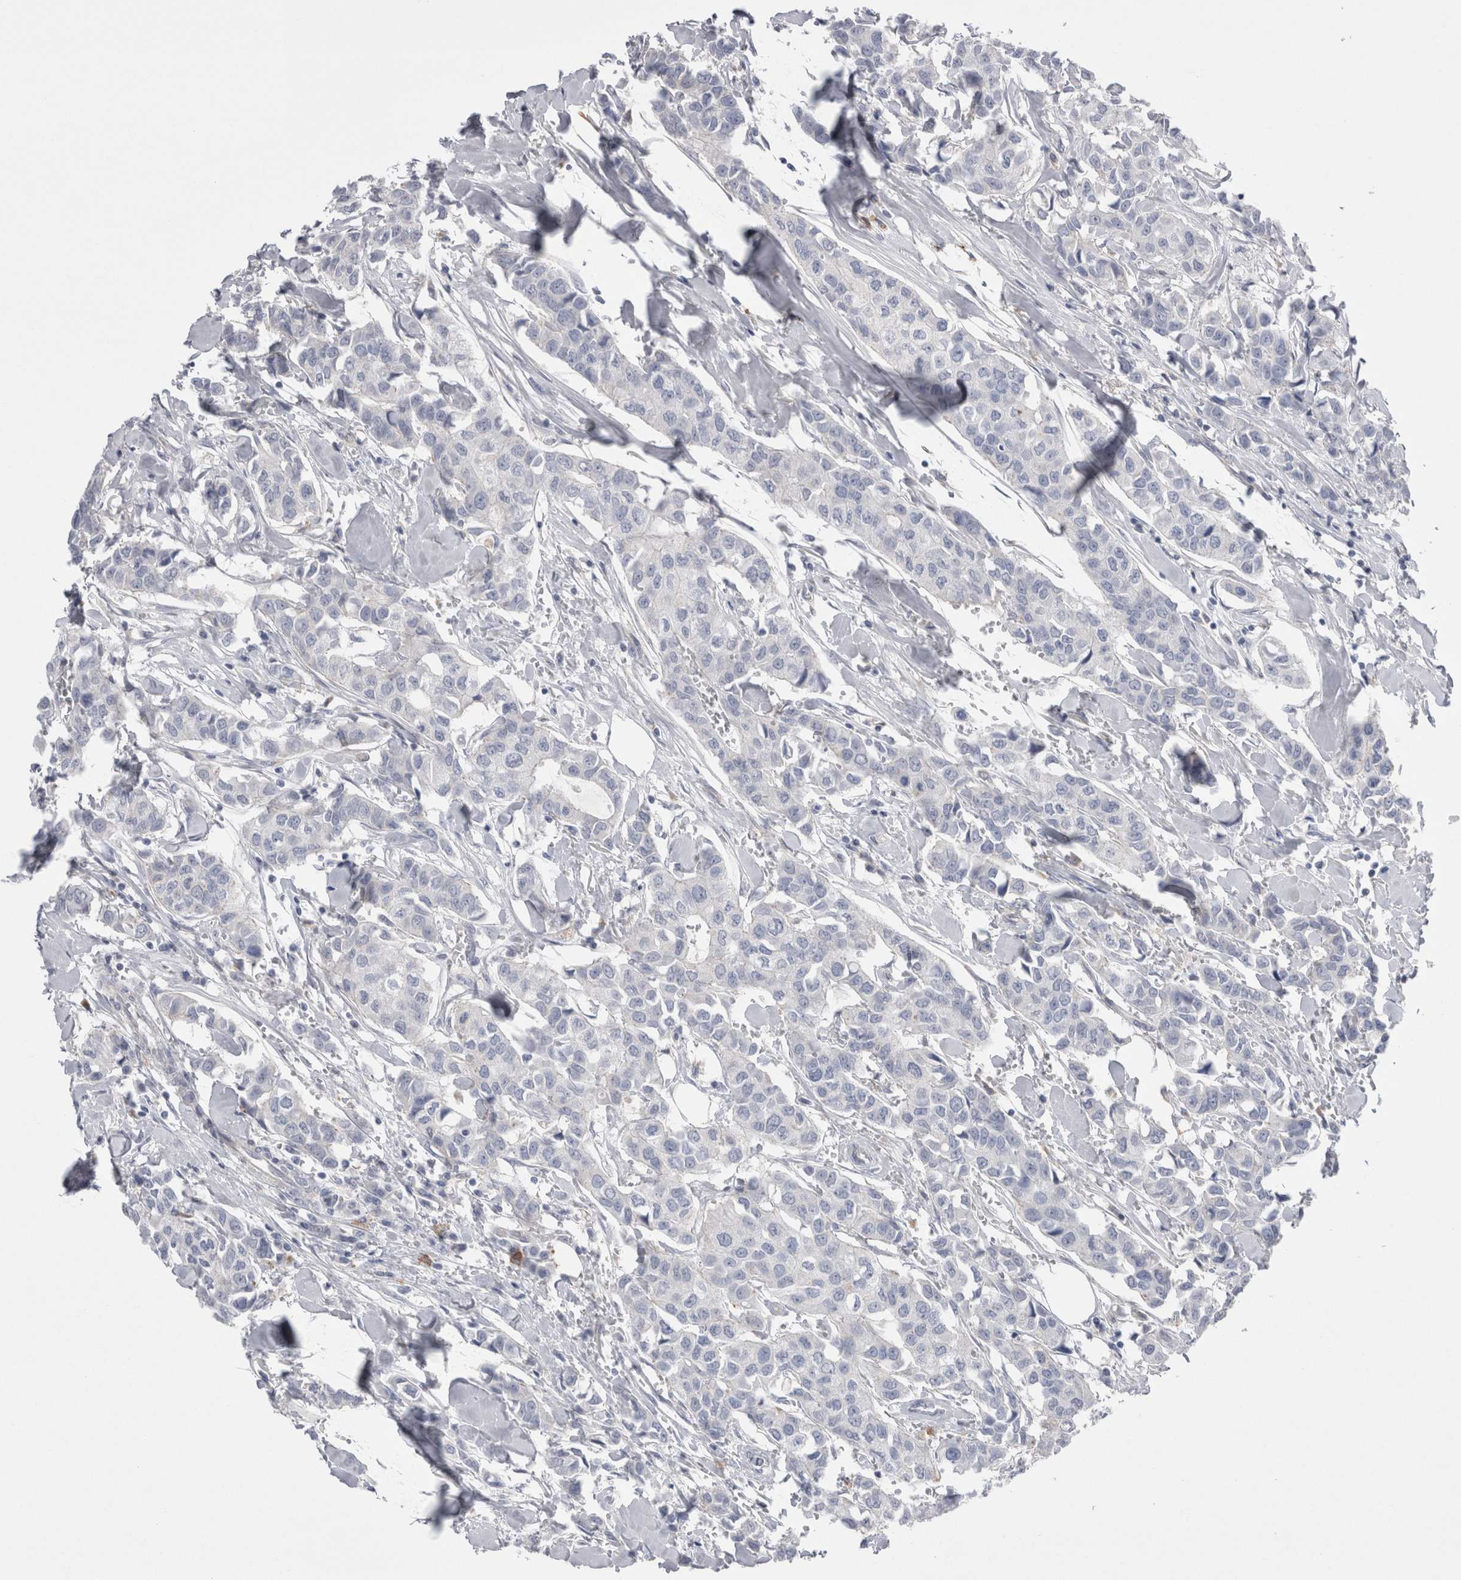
{"staining": {"intensity": "negative", "quantity": "none", "location": "none"}, "tissue": "breast cancer", "cell_type": "Tumor cells", "image_type": "cancer", "snomed": [{"axis": "morphology", "description": "Duct carcinoma"}, {"axis": "topography", "description": "Breast"}], "caption": "A histopathology image of breast invasive ductal carcinoma stained for a protein displays no brown staining in tumor cells.", "gene": "EPDR1", "patient": {"sex": "female", "age": 80}}